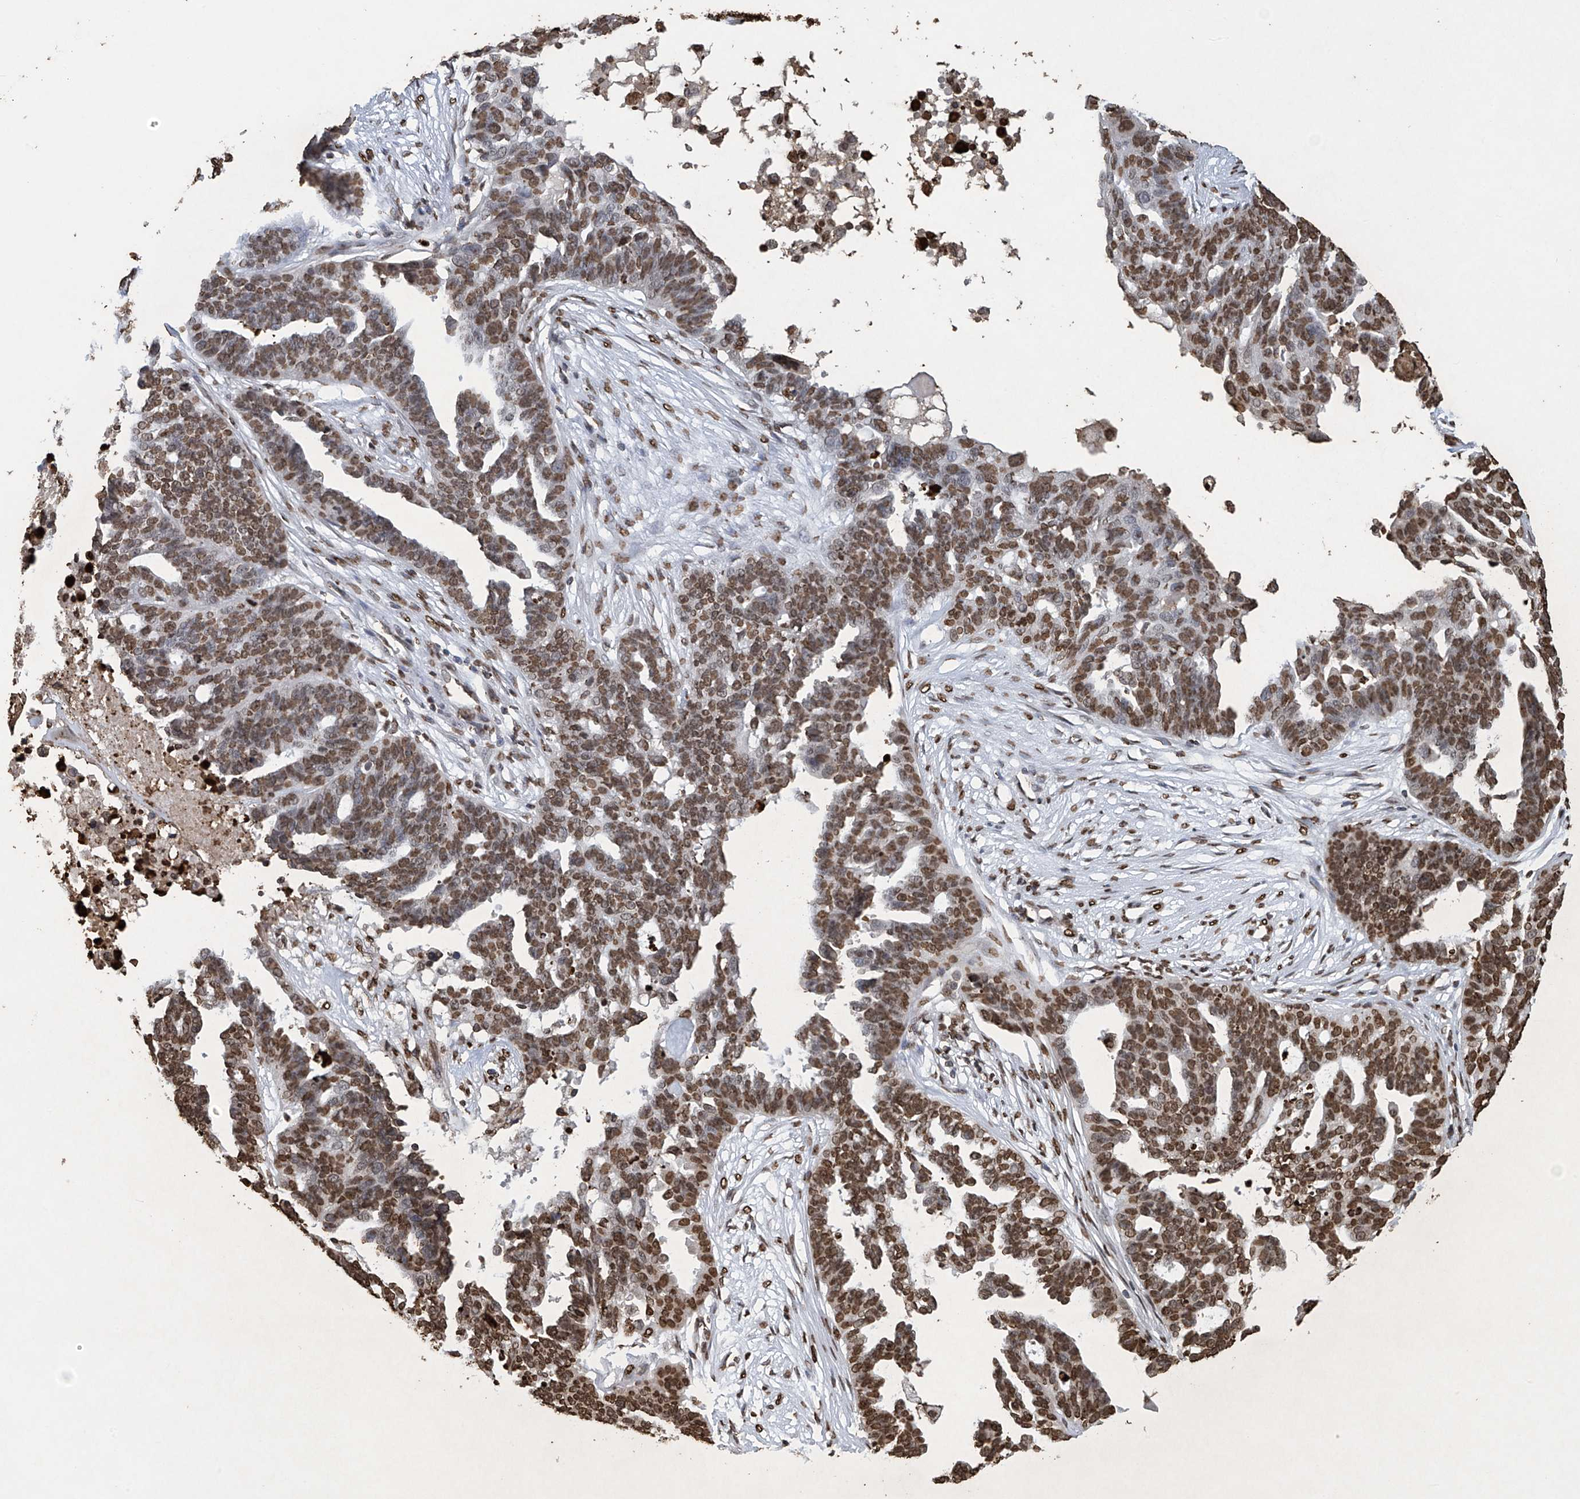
{"staining": {"intensity": "moderate", "quantity": ">75%", "location": "nuclear"}, "tissue": "ovarian cancer", "cell_type": "Tumor cells", "image_type": "cancer", "snomed": [{"axis": "morphology", "description": "Cystadenocarcinoma, serous, NOS"}, {"axis": "topography", "description": "Ovary"}], "caption": "Immunohistochemistry (IHC) (DAB) staining of serous cystadenocarcinoma (ovarian) reveals moderate nuclear protein positivity in approximately >75% of tumor cells. (DAB IHC with brightfield microscopy, high magnification).", "gene": "H3-3A", "patient": {"sex": "female", "age": 59}}